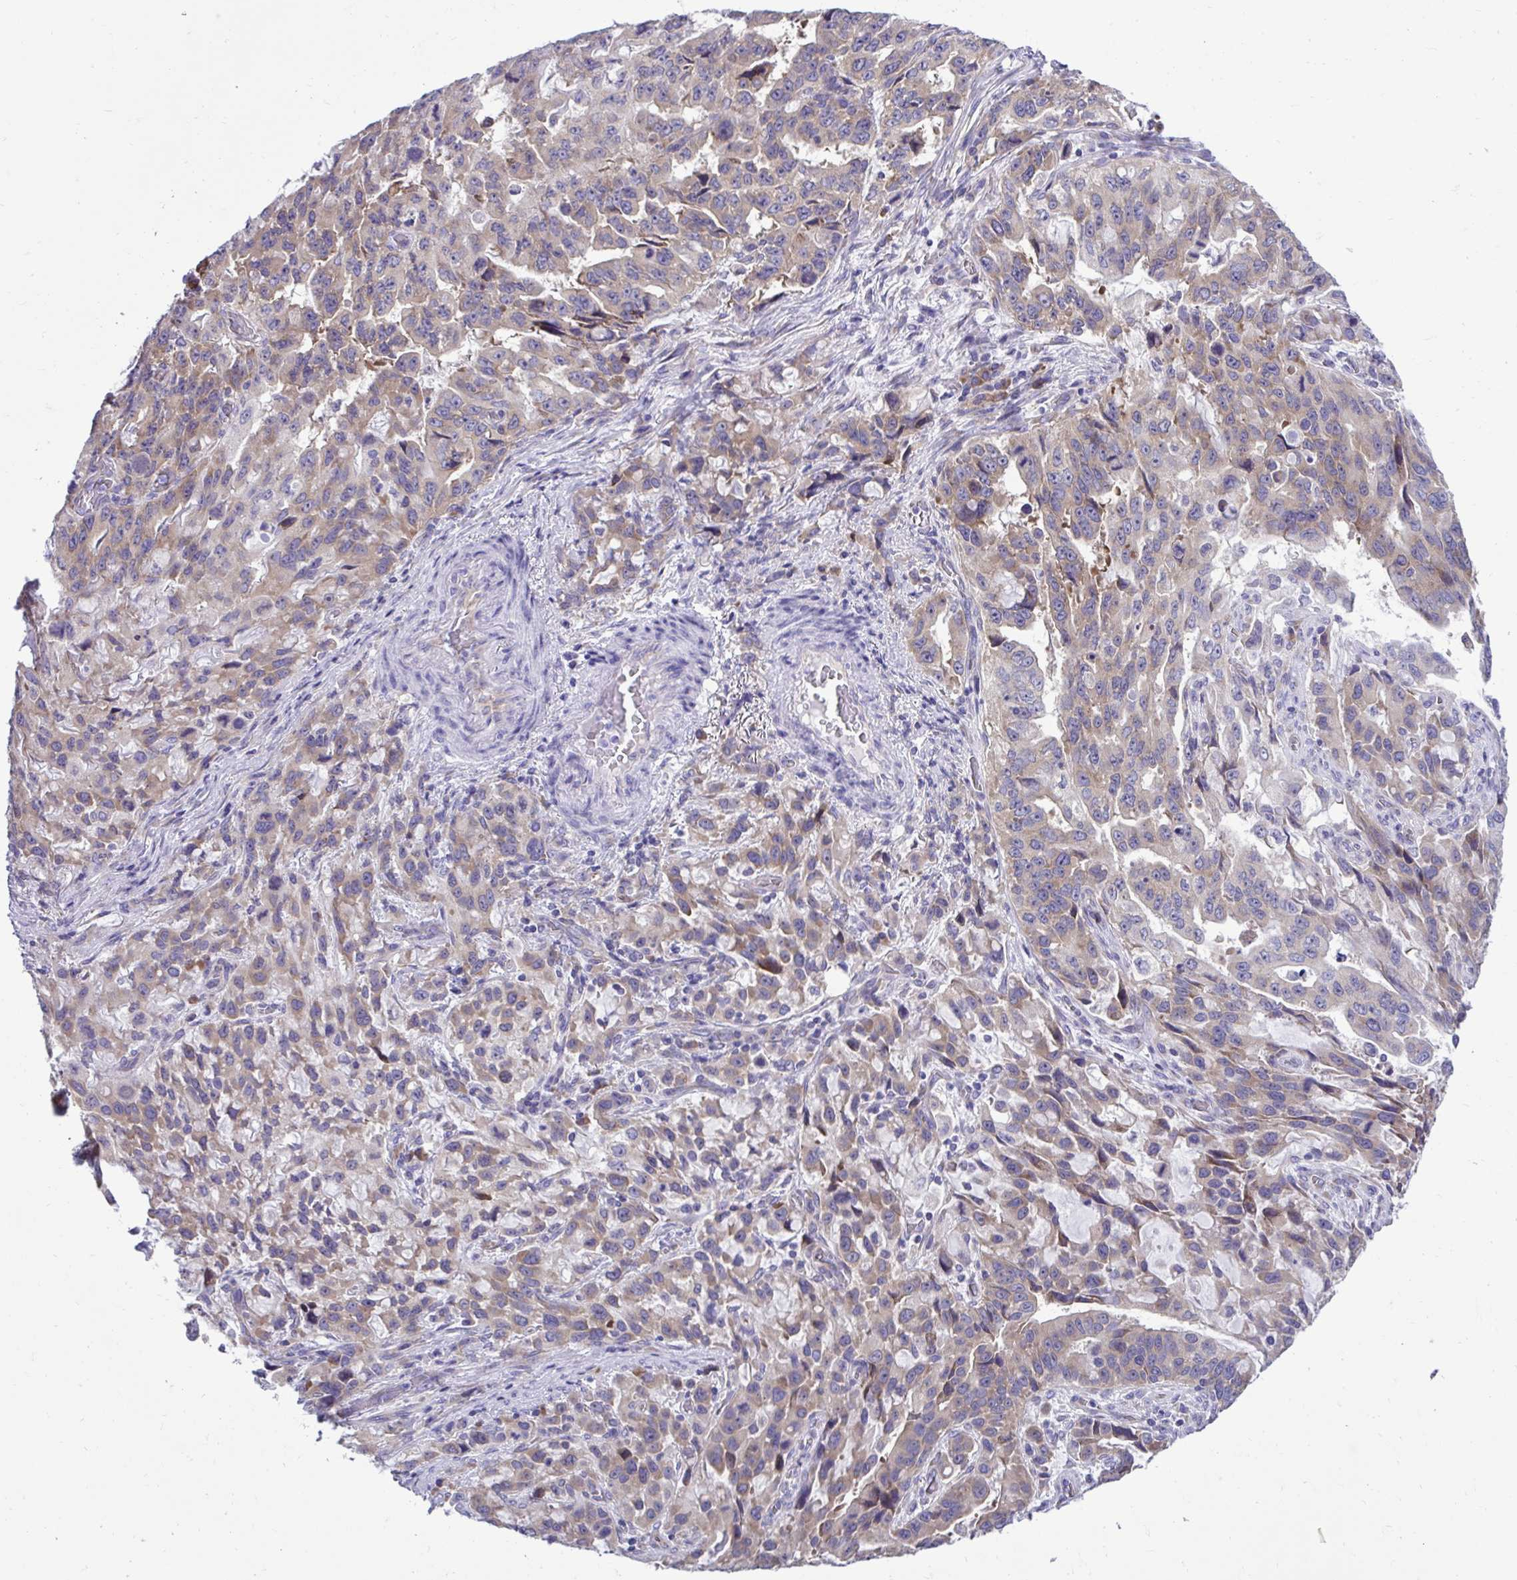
{"staining": {"intensity": "weak", "quantity": "25%-75%", "location": "cytoplasmic/membranous"}, "tissue": "stomach cancer", "cell_type": "Tumor cells", "image_type": "cancer", "snomed": [{"axis": "morphology", "description": "Adenocarcinoma, NOS"}, {"axis": "topography", "description": "Stomach, upper"}], "caption": "Protein expression by immunohistochemistry (IHC) exhibits weak cytoplasmic/membranous expression in approximately 25%-75% of tumor cells in stomach cancer (adenocarcinoma).", "gene": "RPL7", "patient": {"sex": "male", "age": 85}}